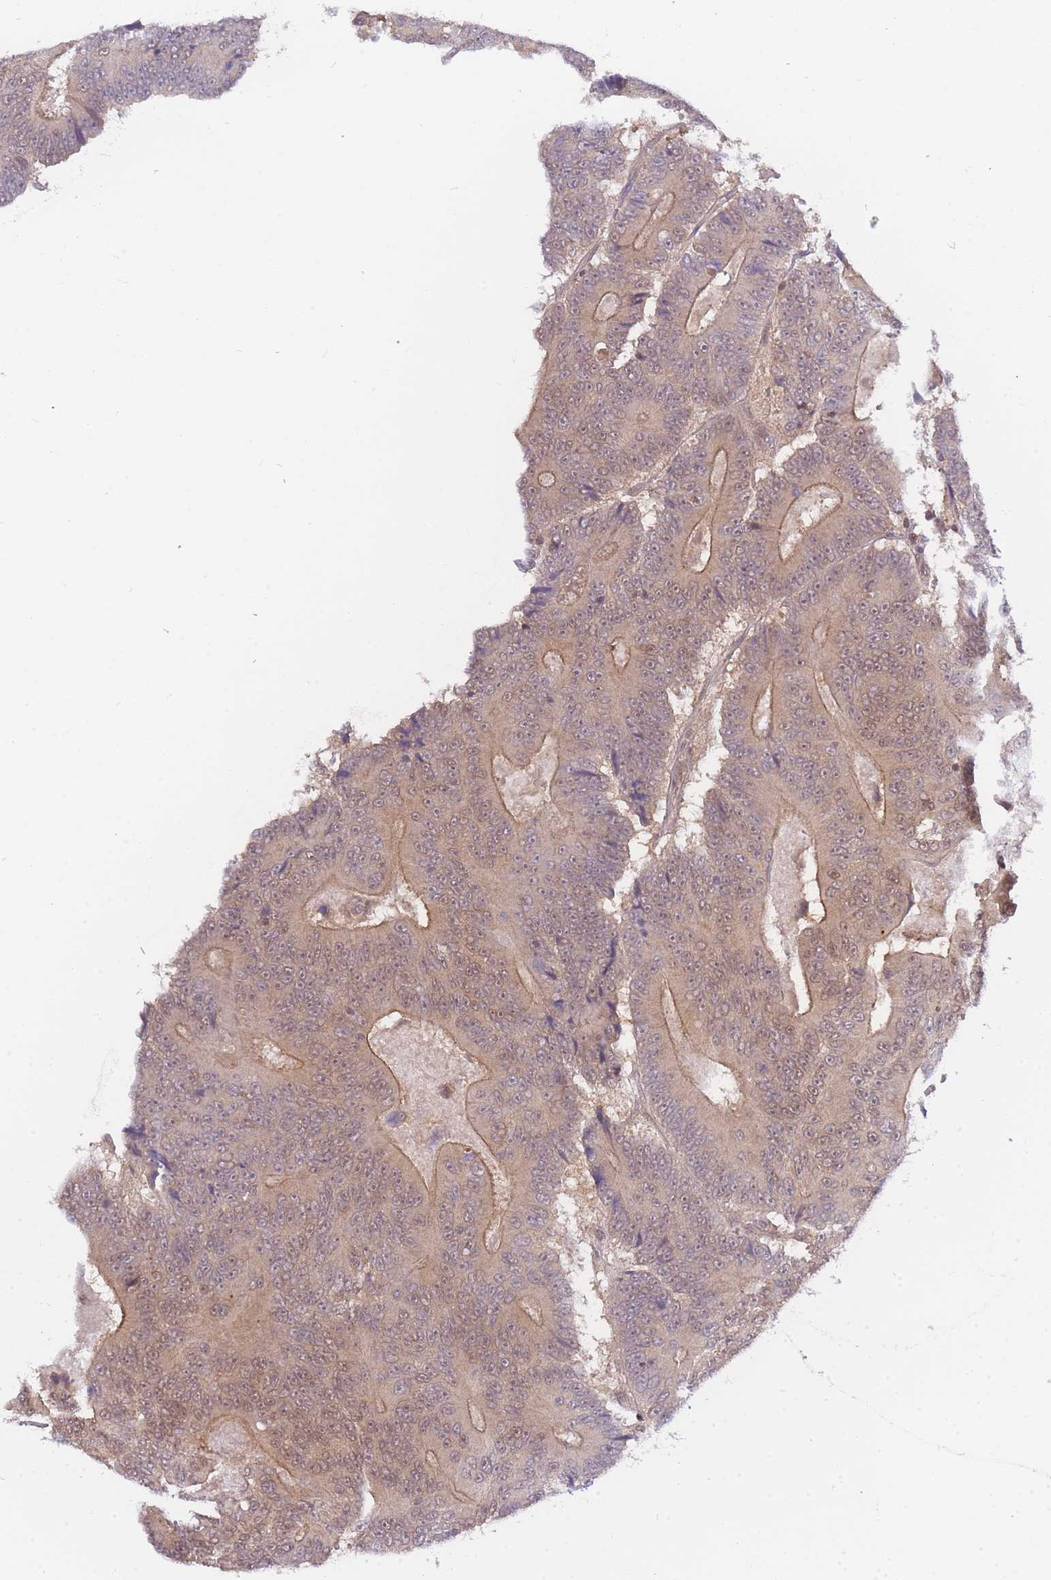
{"staining": {"intensity": "moderate", "quantity": ">75%", "location": "cytoplasmic/membranous,nuclear"}, "tissue": "colorectal cancer", "cell_type": "Tumor cells", "image_type": "cancer", "snomed": [{"axis": "morphology", "description": "Adenocarcinoma, NOS"}, {"axis": "topography", "description": "Colon"}], "caption": "The micrograph reveals immunohistochemical staining of colorectal adenocarcinoma. There is moderate cytoplasmic/membranous and nuclear staining is identified in about >75% of tumor cells.", "gene": "KIAA1191", "patient": {"sex": "male", "age": 83}}